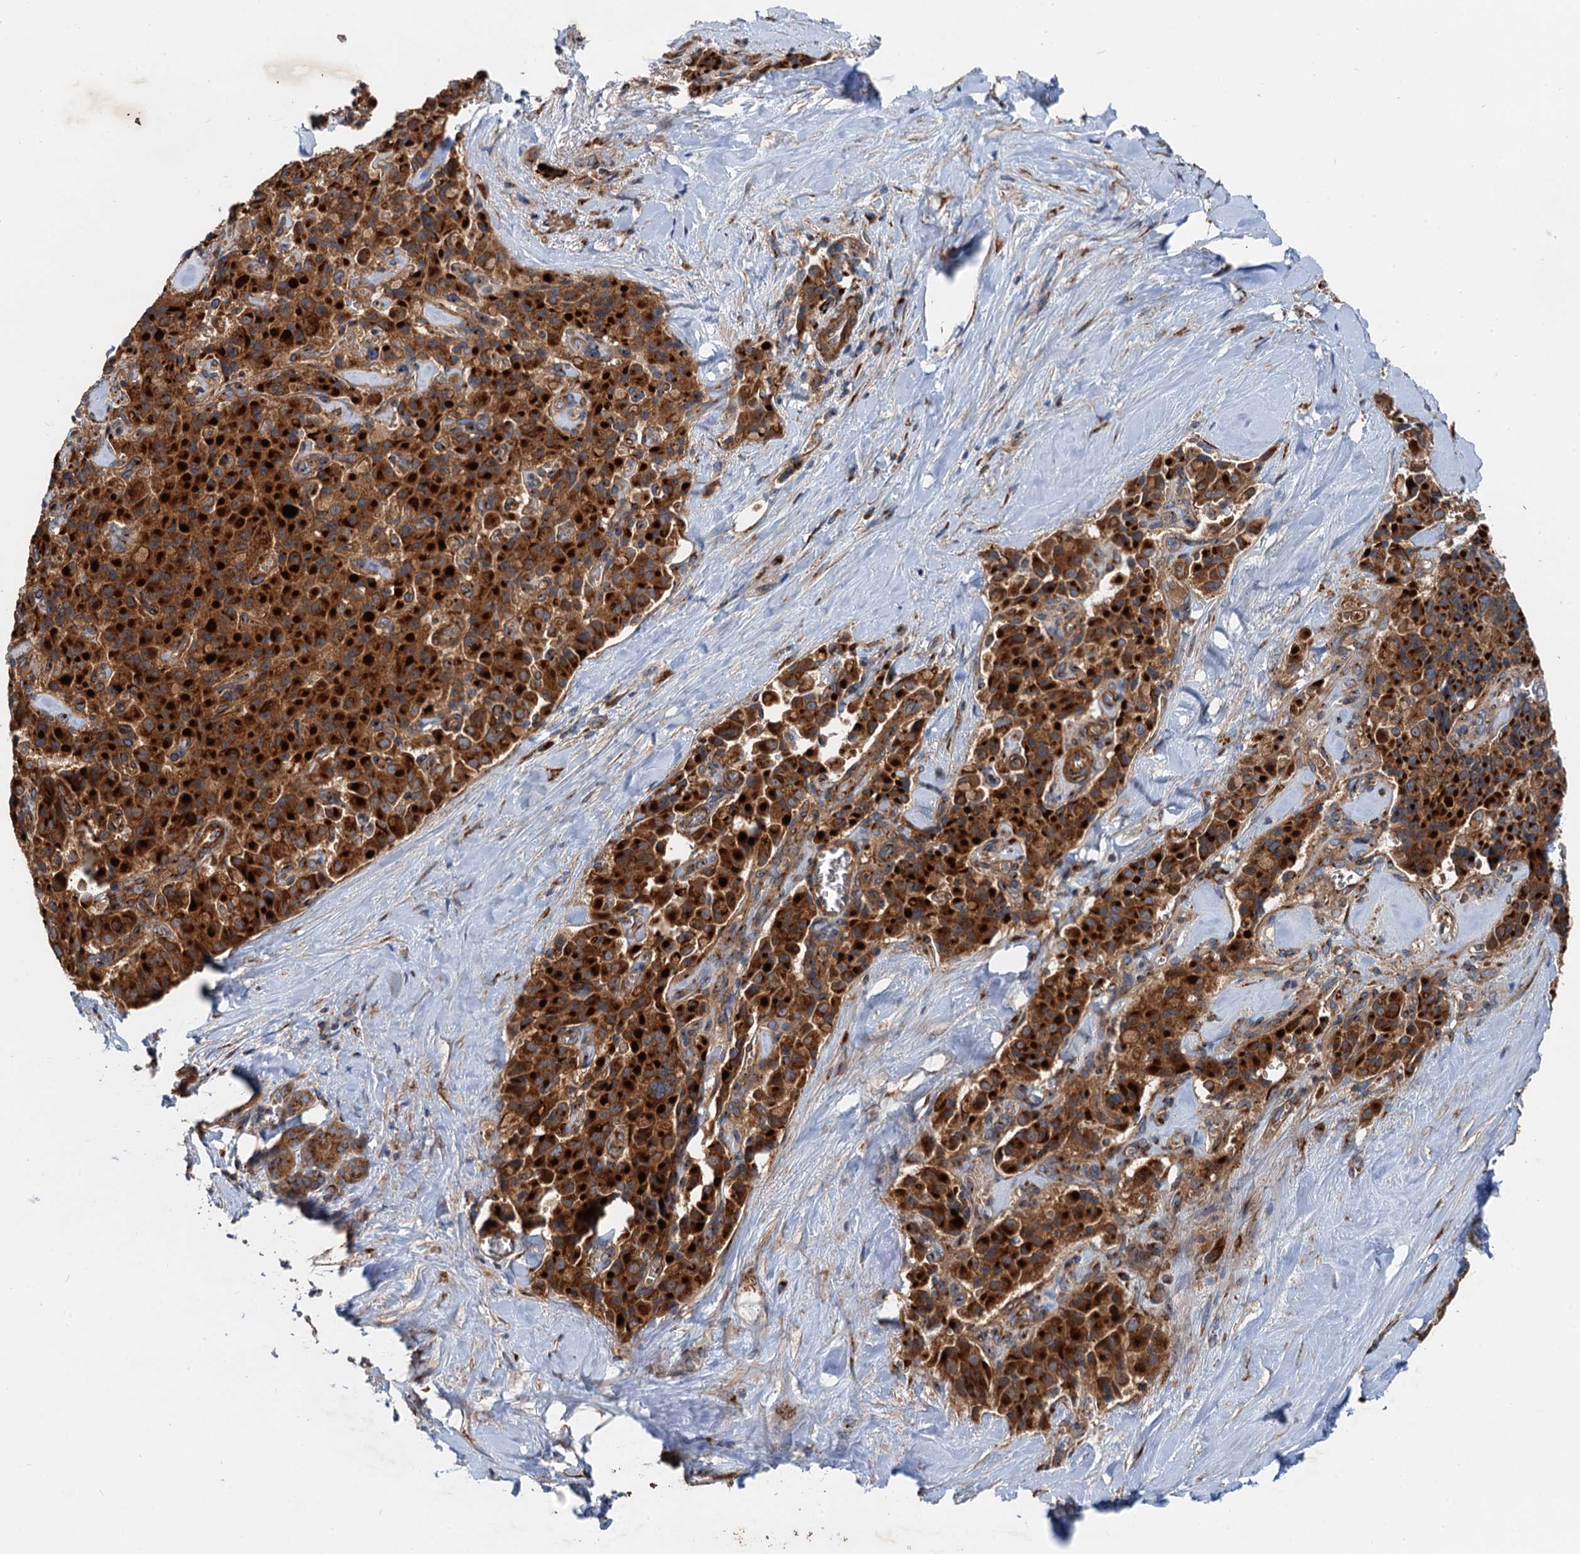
{"staining": {"intensity": "strong", "quantity": ">75%", "location": "cytoplasmic/membranous"}, "tissue": "pancreatic cancer", "cell_type": "Tumor cells", "image_type": "cancer", "snomed": [{"axis": "morphology", "description": "Adenocarcinoma, NOS"}, {"axis": "topography", "description": "Pancreas"}], "caption": "An immunohistochemistry image of neoplastic tissue is shown. Protein staining in brown labels strong cytoplasmic/membranous positivity in pancreatic adenocarcinoma within tumor cells.", "gene": "ANKRD26", "patient": {"sex": "male", "age": 65}}